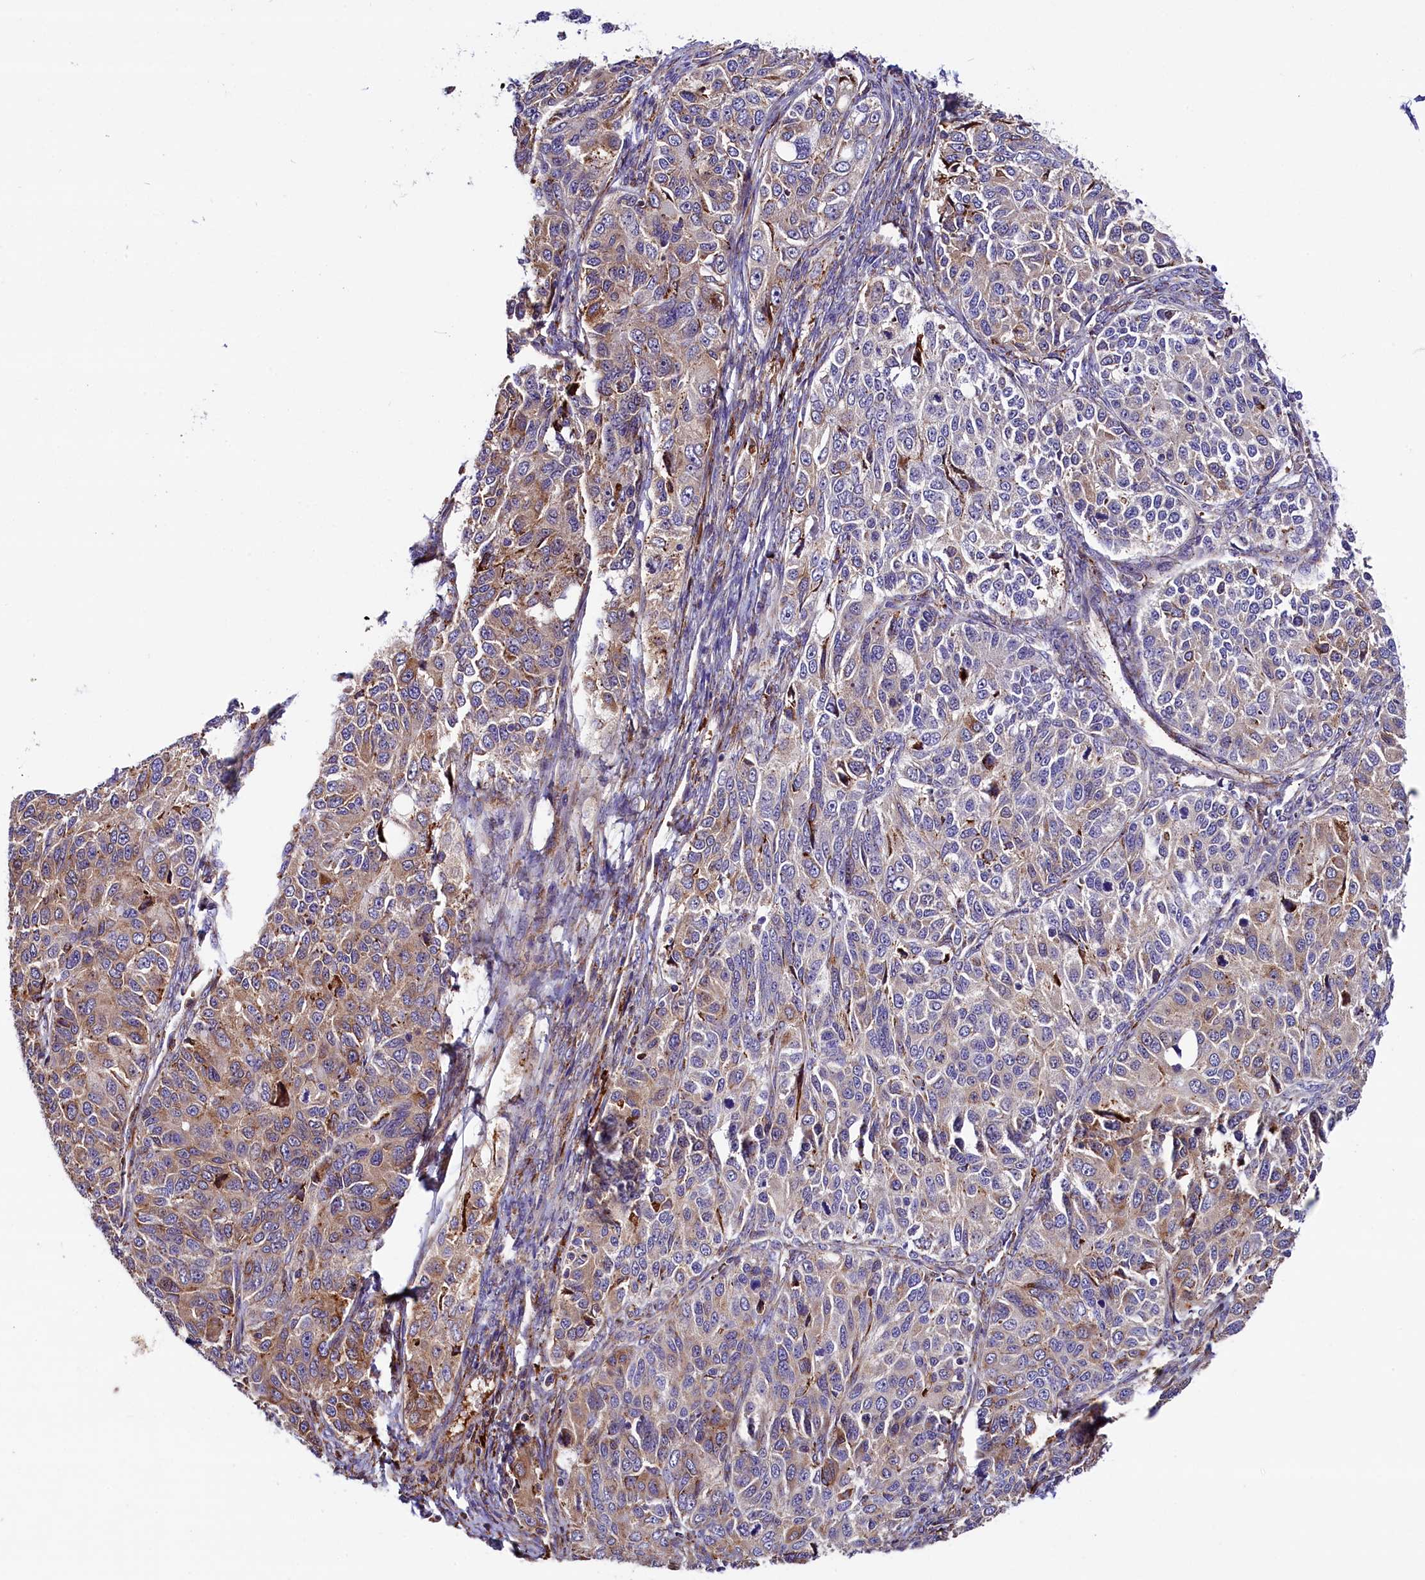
{"staining": {"intensity": "moderate", "quantity": "<25%", "location": "cytoplasmic/membranous"}, "tissue": "ovarian cancer", "cell_type": "Tumor cells", "image_type": "cancer", "snomed": [{"axis": "morphology", "description": "Carcinoma, endometroid"}, {"axis": "topography", "description": "Ovary"}], "caption": "Human ovarian cancer stained with a protein marker demonstrates moderate staining in tumor cells.", "gene": "CMTR2", "patient": {"sex": "female", "age": 51}}